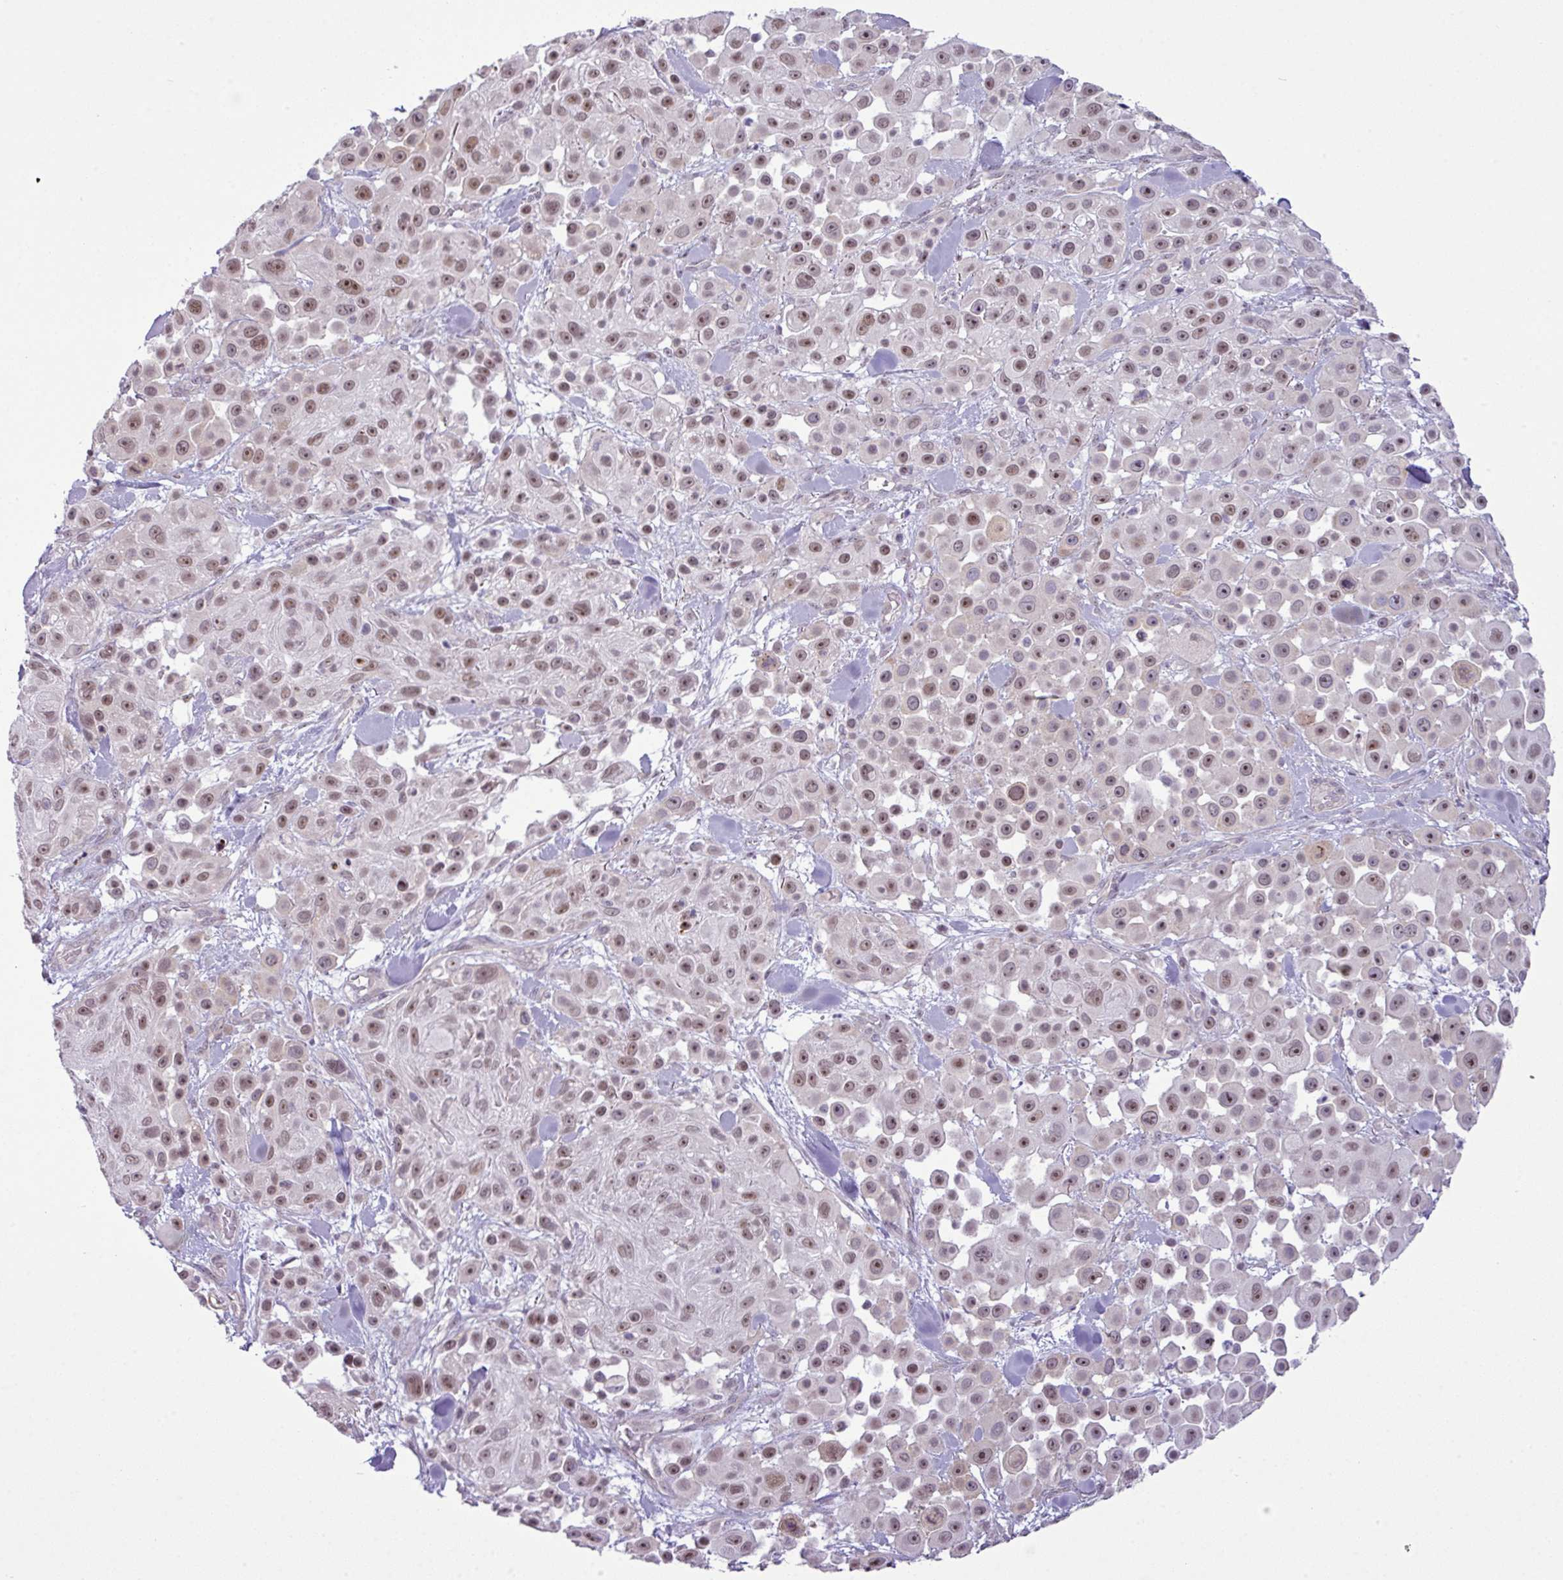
{"staining": {"intensity": "moderate", "quantity": "25%-75%", "location": "nuclear"}, "tissue": "skin cancer", "cell_type": "Tumor cells", "image_type": "cancer", "snomed": [{"axis": "morphology", "description": "Squamous cell carcinoma, NOS"}, {"axis": "topography", "description": "Skin"}], "caption": "Protein analysis of skin cancer tissue shows moderate nuclear positivity in approximately 25%-75% of tumor cells.", "gene": "MAK16", "patient": {"sex": "male", "age": 67}}